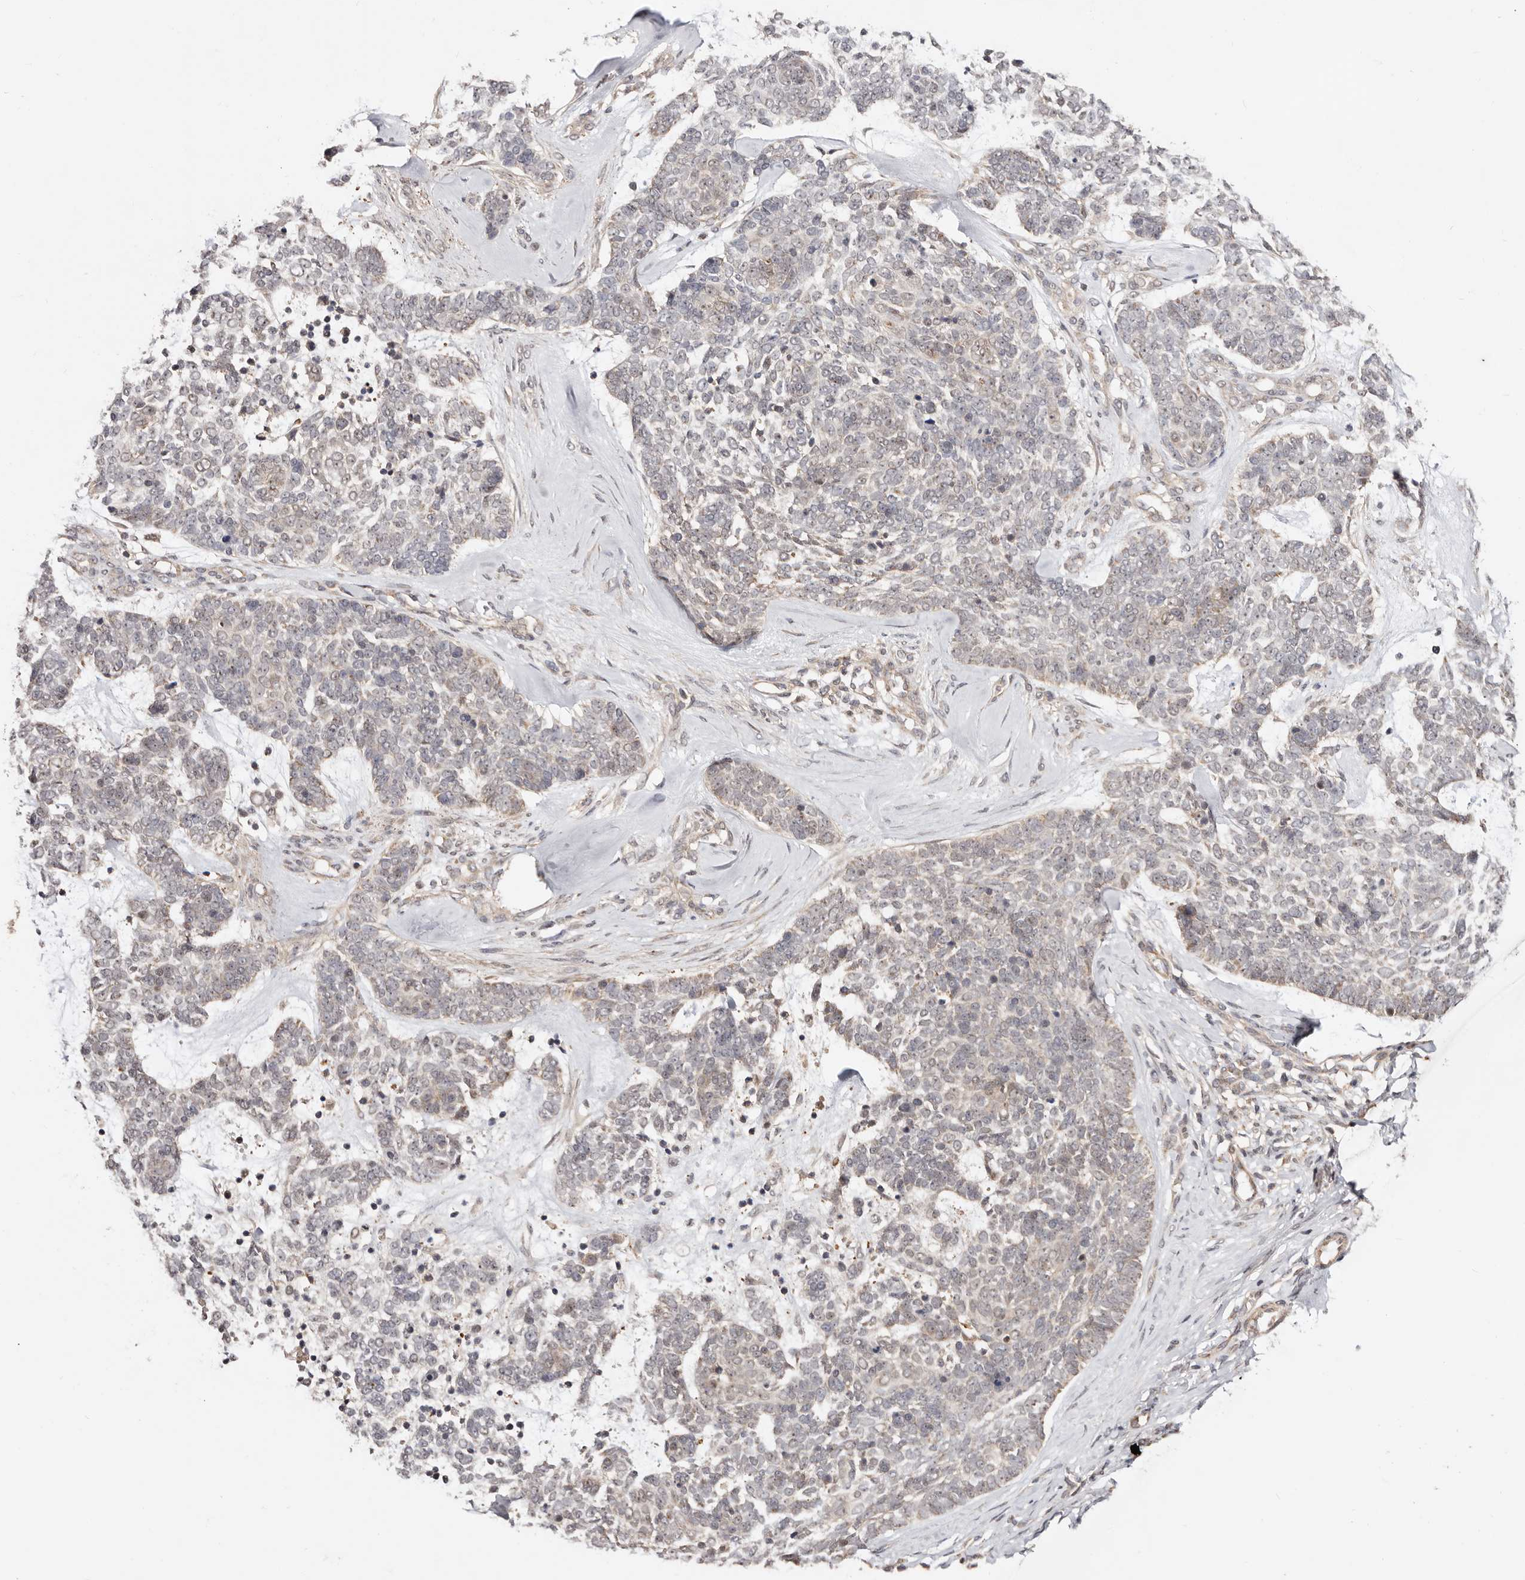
{"staining": {"intensity": "negative", "quantity": "none", "location": "none"}, "tissue": "skin cancer", "cell_type": "Tumor cells", "image_type": "cancer", "snomed": [{"axis": "morphology", "description": "Basal cell carcinoma"}, {"axis": "topography", "description": "Skin"}], "caption": "Immunohistochemical staining of skin basal cell carcinoma reveals no significant staining in tumor cells.", "gene": "CTNNBL1", "patient": {"sex": "female", "age": 81}}